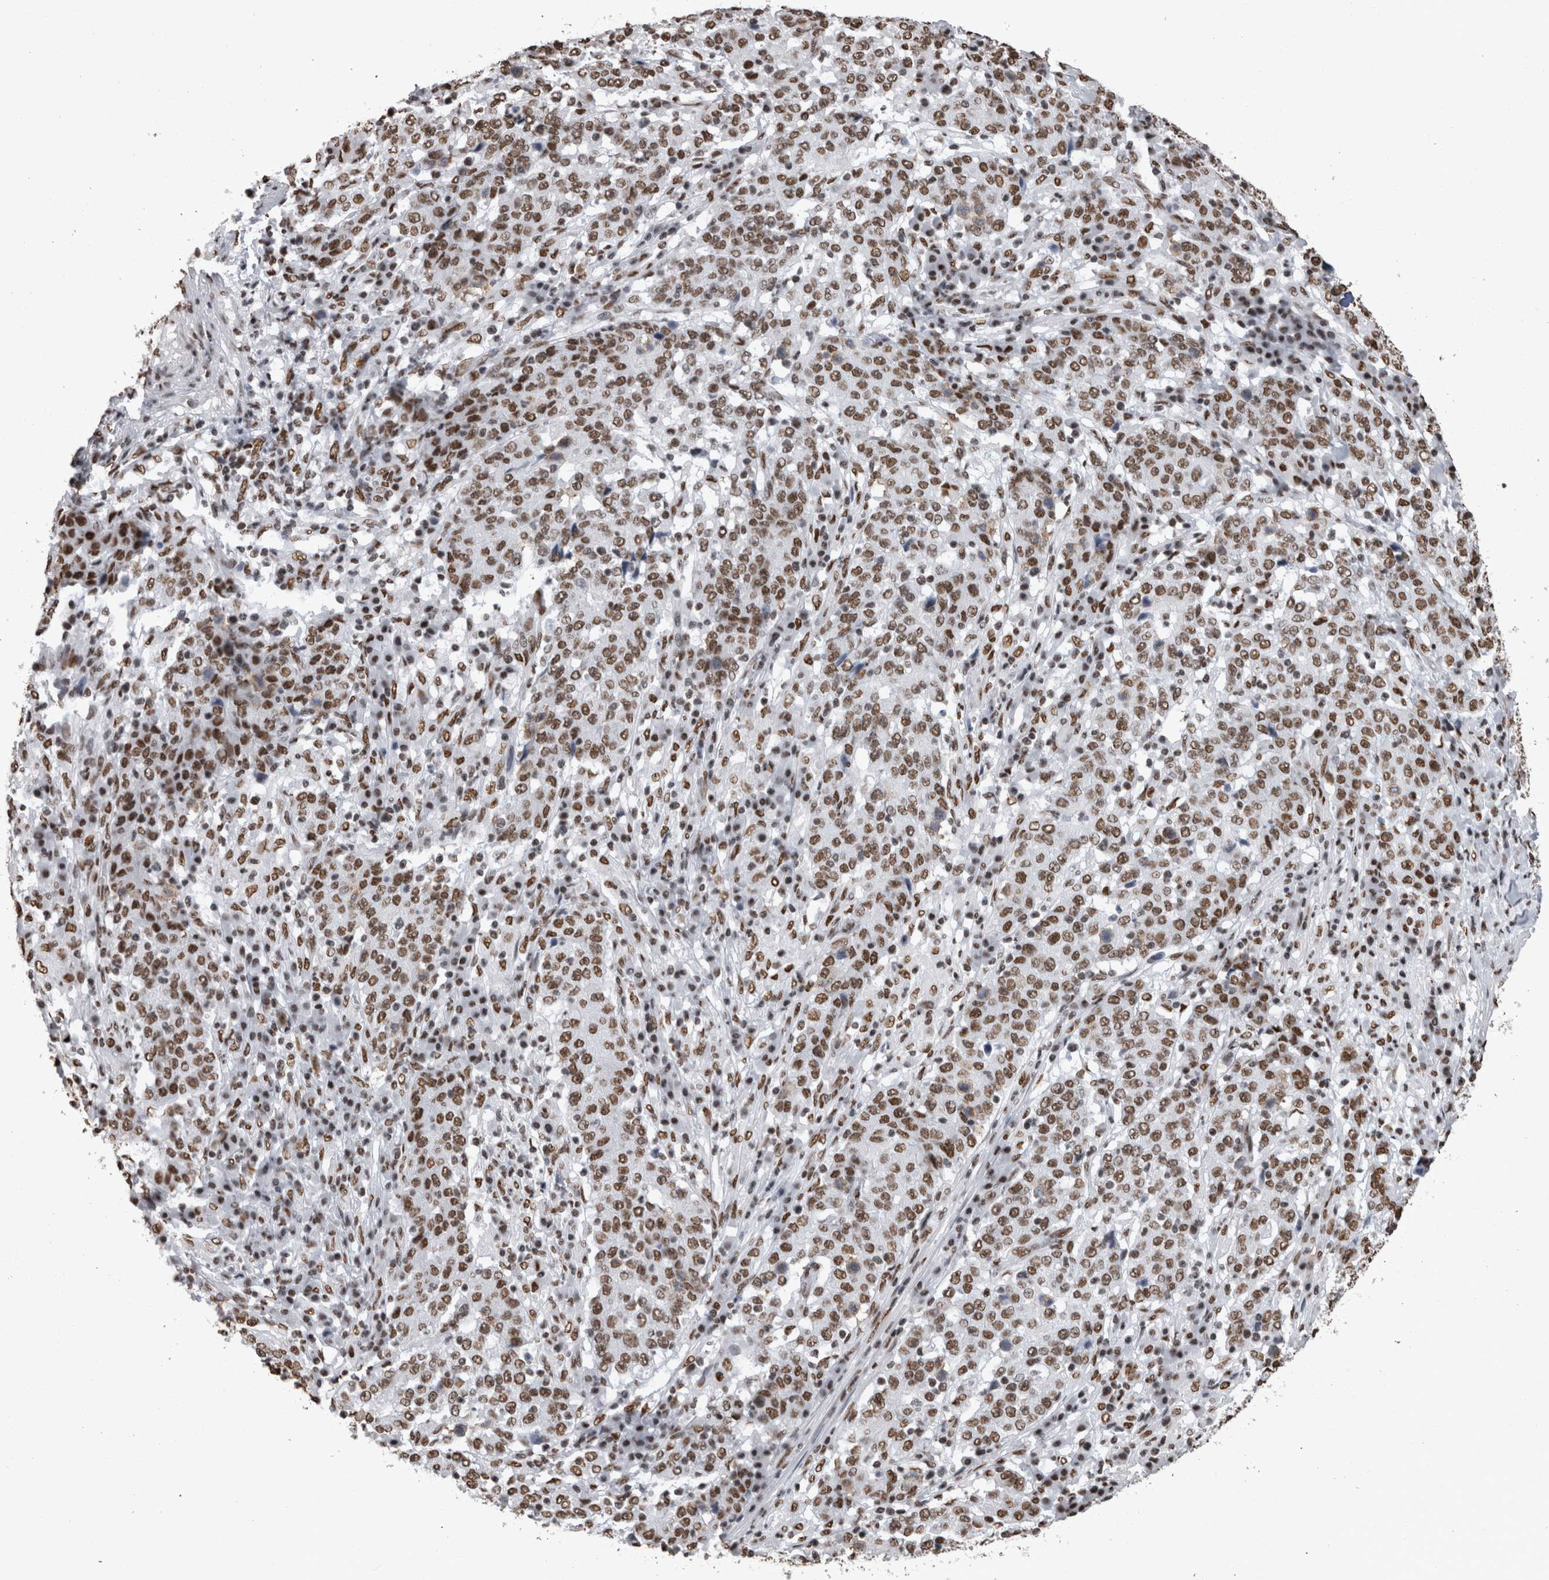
{"staining": {"intensity": "moderate", "quantity": ">75%", "location": "nuclear"}, "tissue": "stomach cancer", "cell_type": "Tumor cells", "image_type": "cancer", "snomed": [{"axis": "morphology", "description": "Adenocarcinoma, NOS"}, {"axis": "topography", "description": "Stomach"}], "caption": "IHC image of neoplastic tissue: human stomach cancer (adenocarcinoma) stained using IHC displays medium levels of moderate protein expression localized specifically in the nuclear of tumor cells, appearing as a nuclear brown color.", "gene": "HNRNPM", "patient": {"sex": "male", "age": 59}}